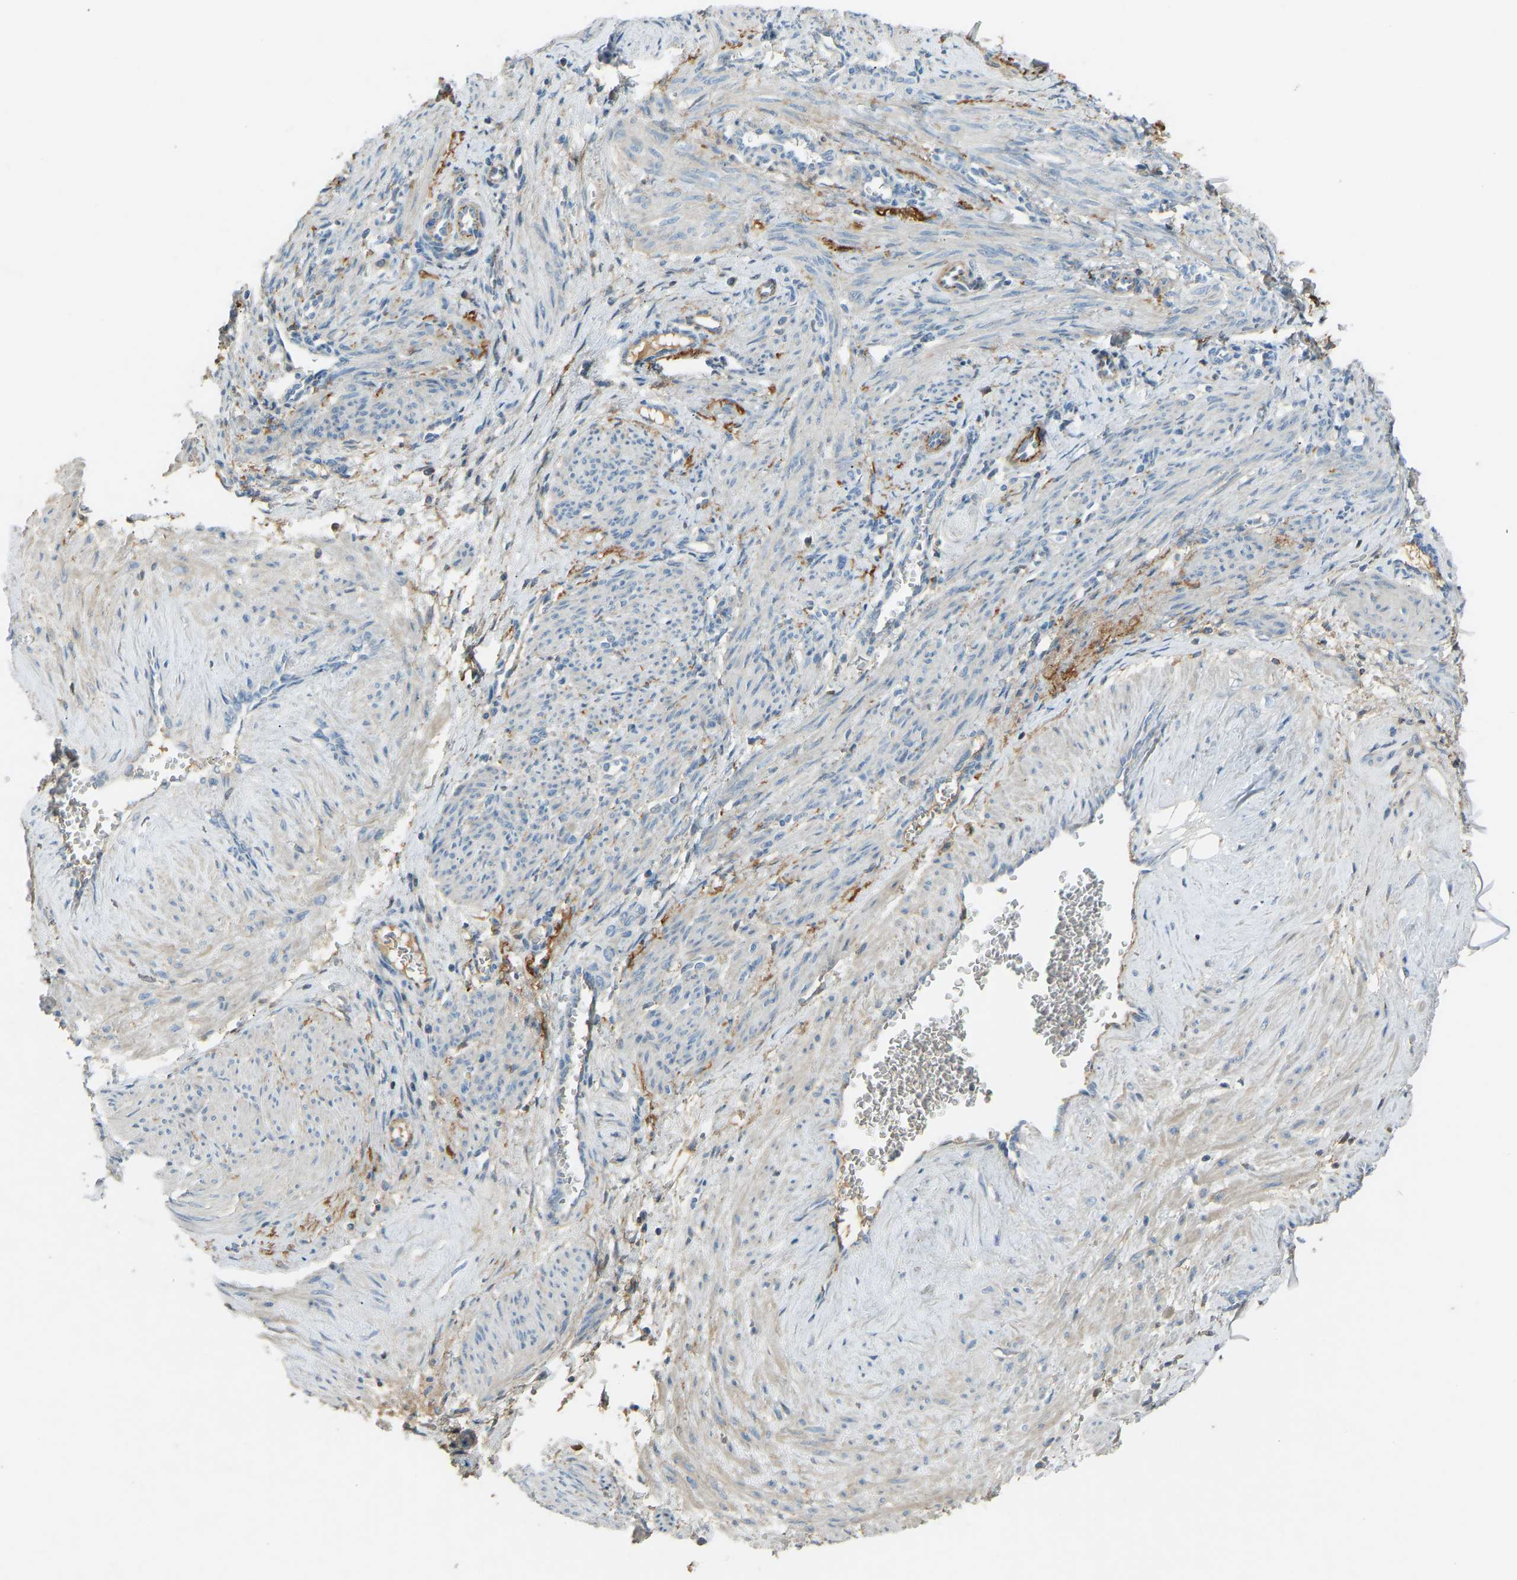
{"staining": {"intensity": "weak", "quantity": "25%-75%", "location": "cytoplasmic/membranous"}, "tissue": "smooth muscle", "cell_type": "Smooth muscle cells", "image_type": "normal", "snomed": [{"axis": "morphology", "description": "Normal tissue, NOS"}, {"axis": "topography", "description": "Endometrium"}], "caption": "Immunohistochemistry (IHC) of normal human smooth muscle shows low levels of weak cytoplasmic/membranous expression in about 25%-75% of smooth muscle cells.", "gene": "FBLN2", "patient": {"sex": "female", "age": 33}}